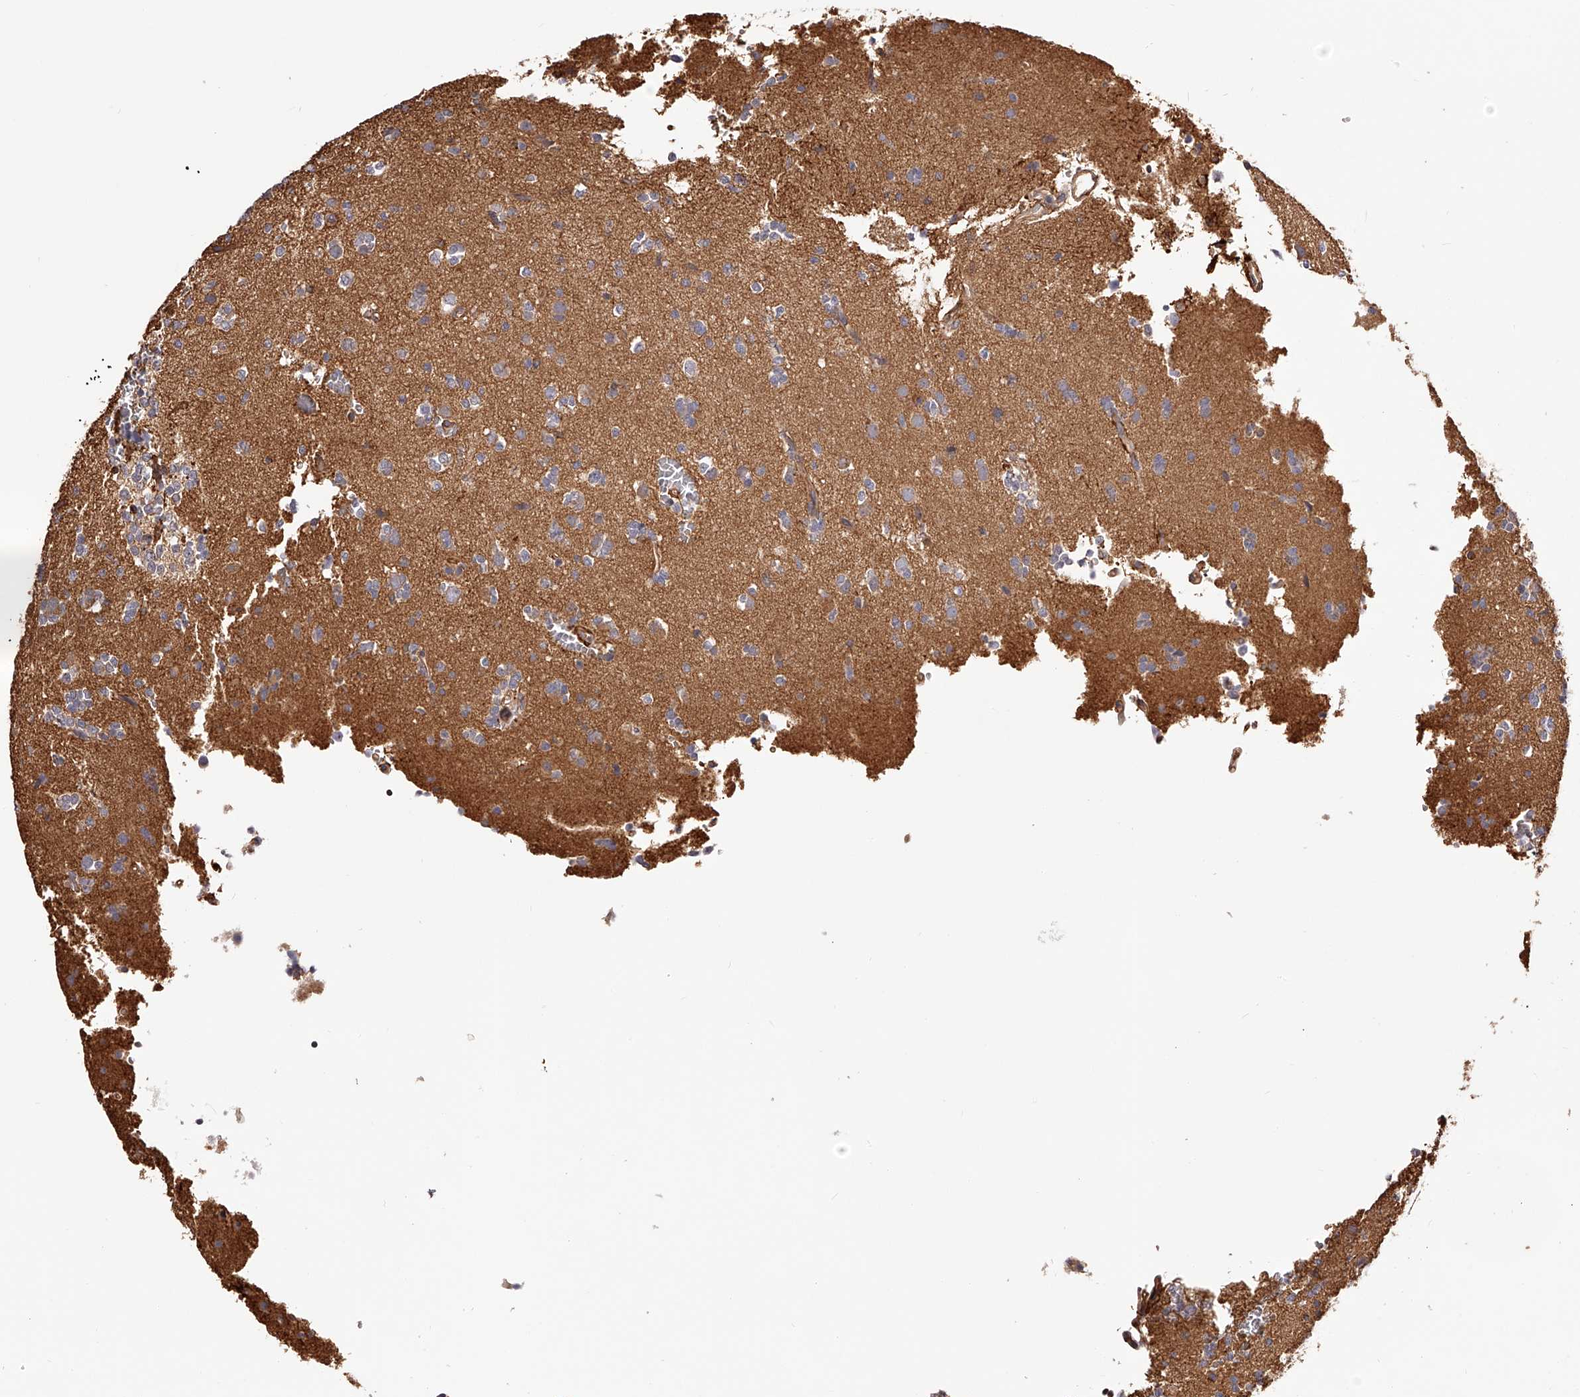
{"staining": {"intensity": "weak", "quantity": "<25%", "location": "cytoplasmic/membranous"}, "tissue": "glioma", "cell_type": "Tumor cells", "image_type": "cancer", "snomed": [{"axis": "morphology", "description": "Glioma, malignant, High grade"}, {"axis": "topography", "description": "Brain"}], "caption": "High-grade glioma (malignant) stained for a protein using IHC displays no staining tumor cells.", "gene": "LTV1", "patient": {"sex": "female", "age": 62}}